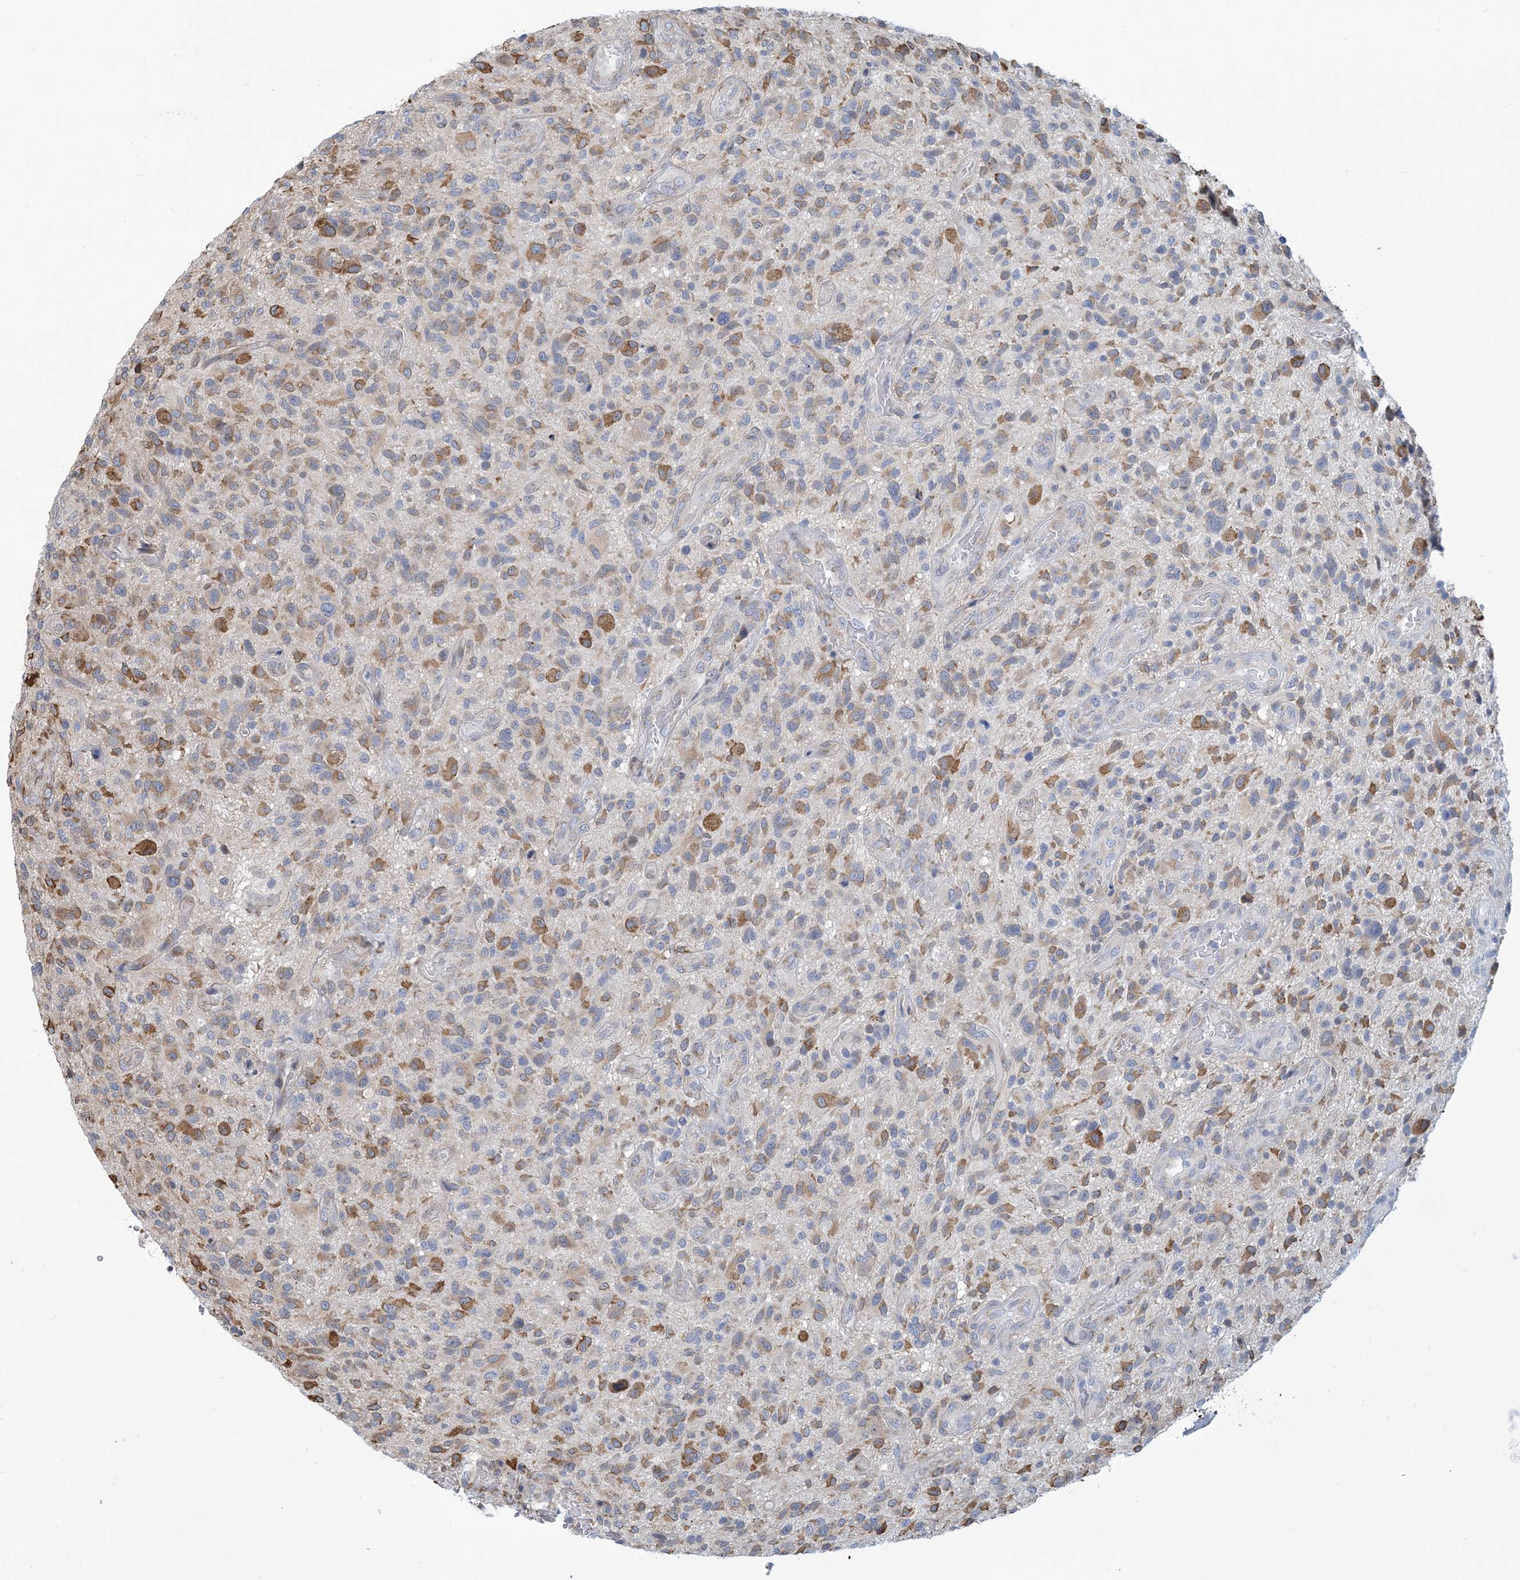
{"staining": {"intensity": "moderate", "quantity": "25%-75%", "location": "cytoplasmic/membranous"}, "tissue": "glioma", "cell_type": "Tumor cells", "image_type": "cancer", "snomed": [{"axis": "morphology", "description": "Glioma, malignant, High grade"}, {"axis": "topography", "description": "Brain"}], "caption": "A medium amount of moderate cytoplasmic/membranous staining is appreciated in about 25%-75% of tumor cells in glioma tissue.", "gene": "CCDC14", "patient": {"sex": "male", "age": 47}}